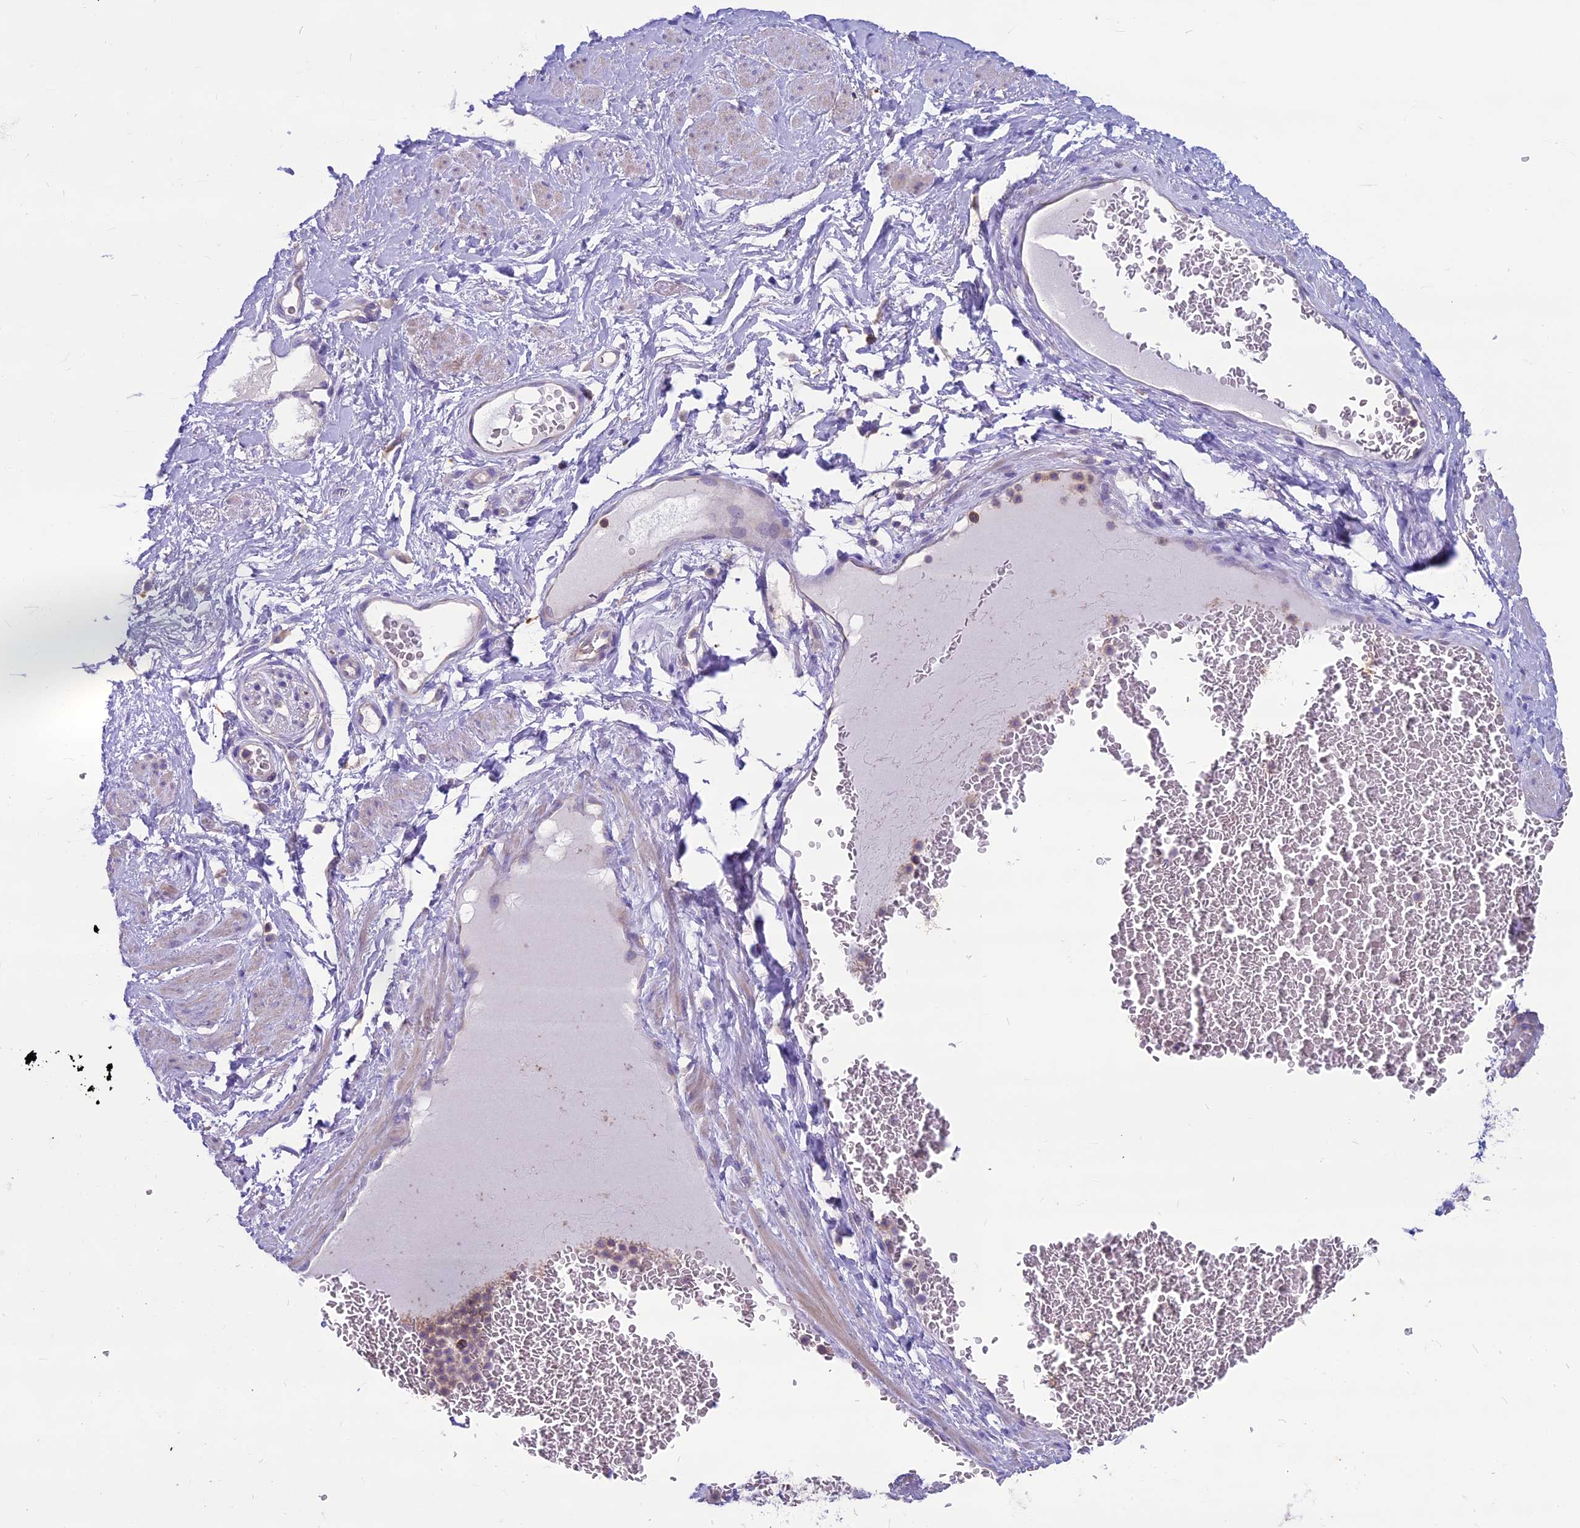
{"staining": {"intensity": "negative", "quantity": "none", "location": "none"}, "tissue": "soft tissue", "cell_type": "Fibroblasts", "image_type": "normal", "snomed": [{"axis": "morphology", "description": "Normal tissue, NOS"}, {"axis": "morphology", "description": "Adenocarcinoma, NOS"}, {"axis": "topography", "description": "Rectum"}, {"axis": "topography", "description": "Vagina"}, {"axis": "topography", "description": "Peripheral nerve tissue"}], "caption": "This is an IHC photomicrograph of unremarkable human soft tissue. There is no staining in fibroblasts.", "gene": "CDAN1", "patient": {"sex": "female", "age": 71}}